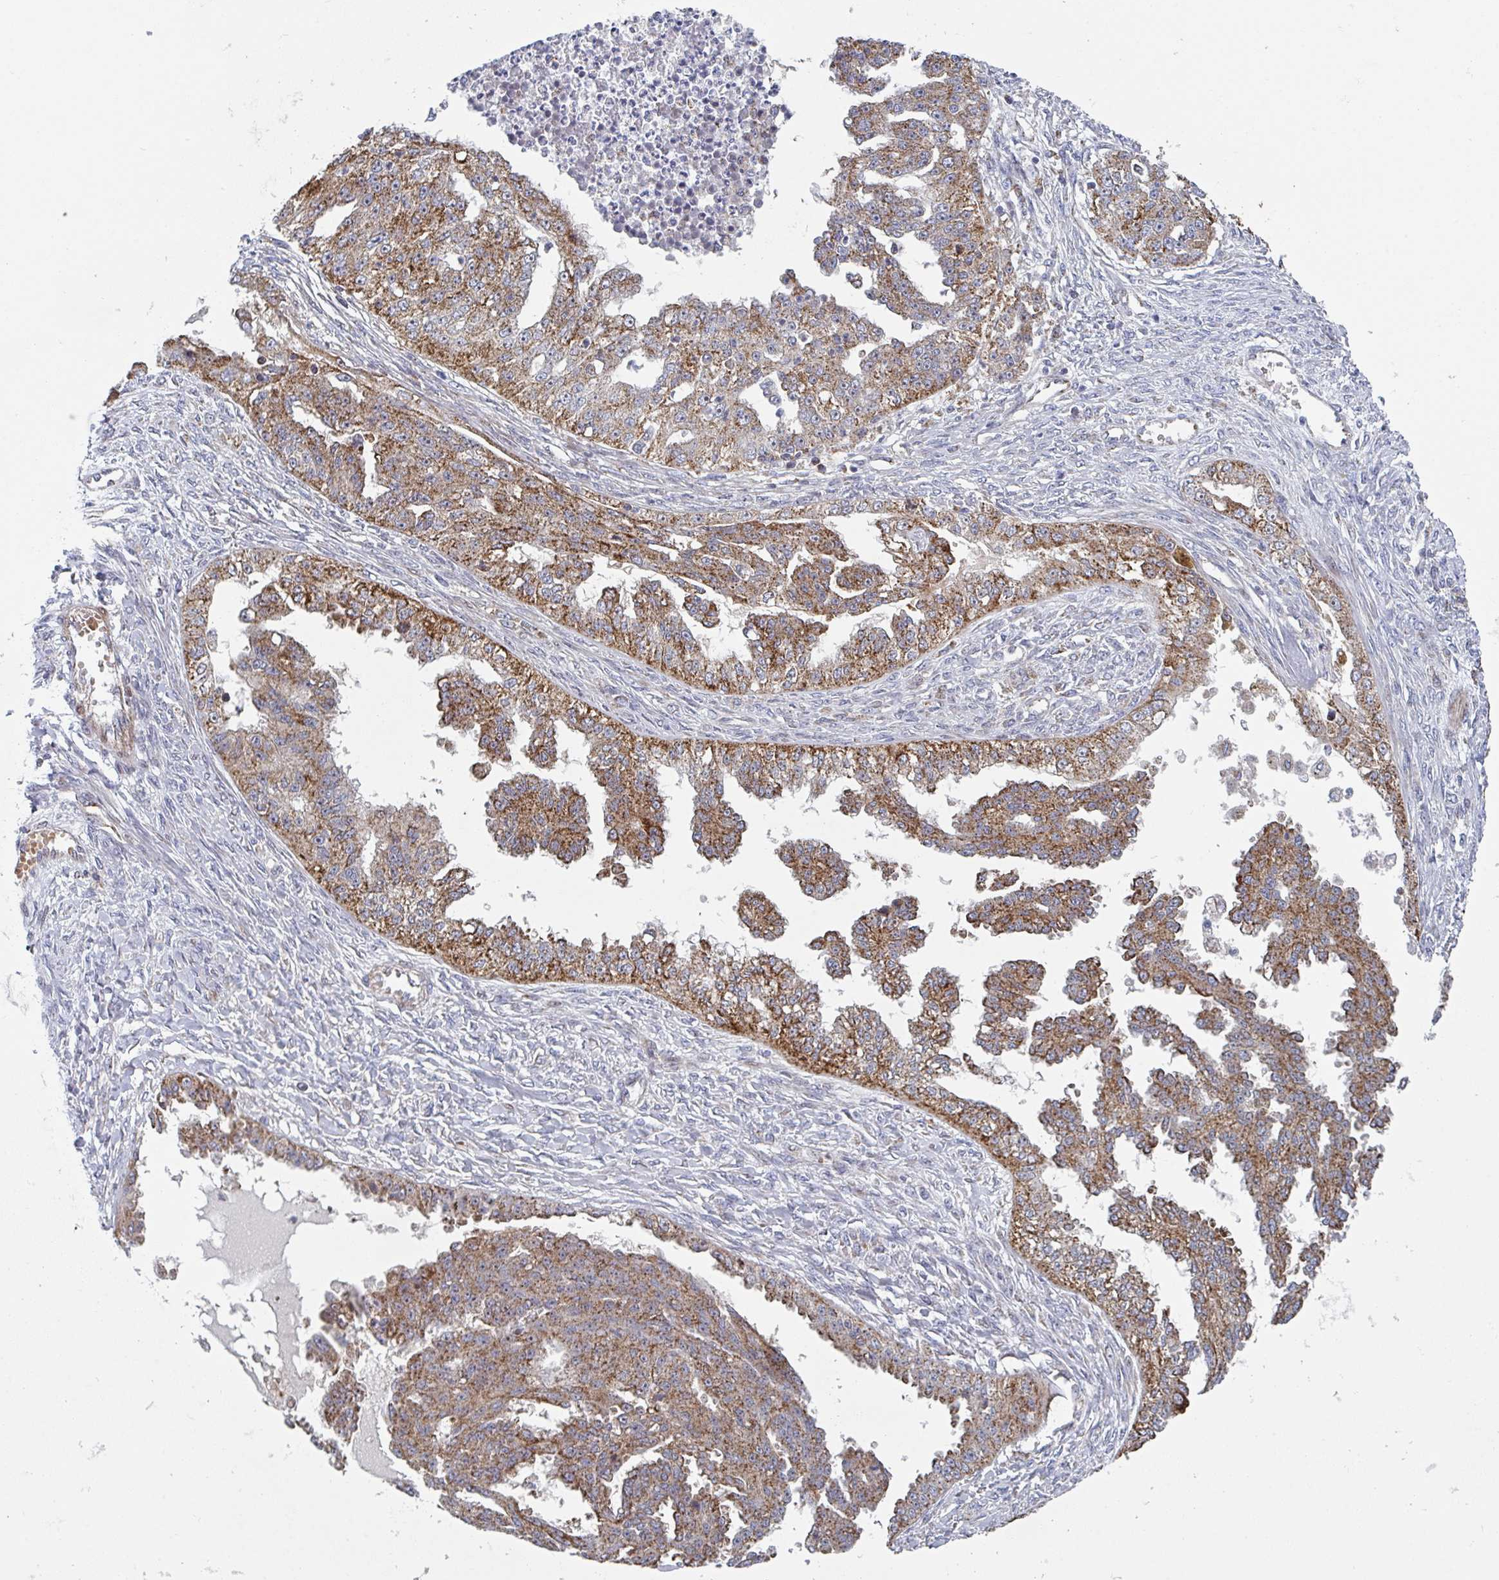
{"staining": {"intensity": "moderate", "quantity": ">75%", "location": "cytoplasmic/membranous"}, "tissue": "ovarian cancer", "cell_type": "Tumor cells", "image_type": "cancer", "snomed": [{"axis": "morphology", "description": "Cystadenocarcinoma, serous, NOS"}, {"axis": "topography", "description": "Ovary"}], "caption": "Protein expression analysis of ovarian serous cystadenocarcinoma displays moderate cytoplasmic/membranous expression in approximately >75% of tumor cells.", "gene": "ZNF644", "patient": {"sex": "female", "age": 58}}